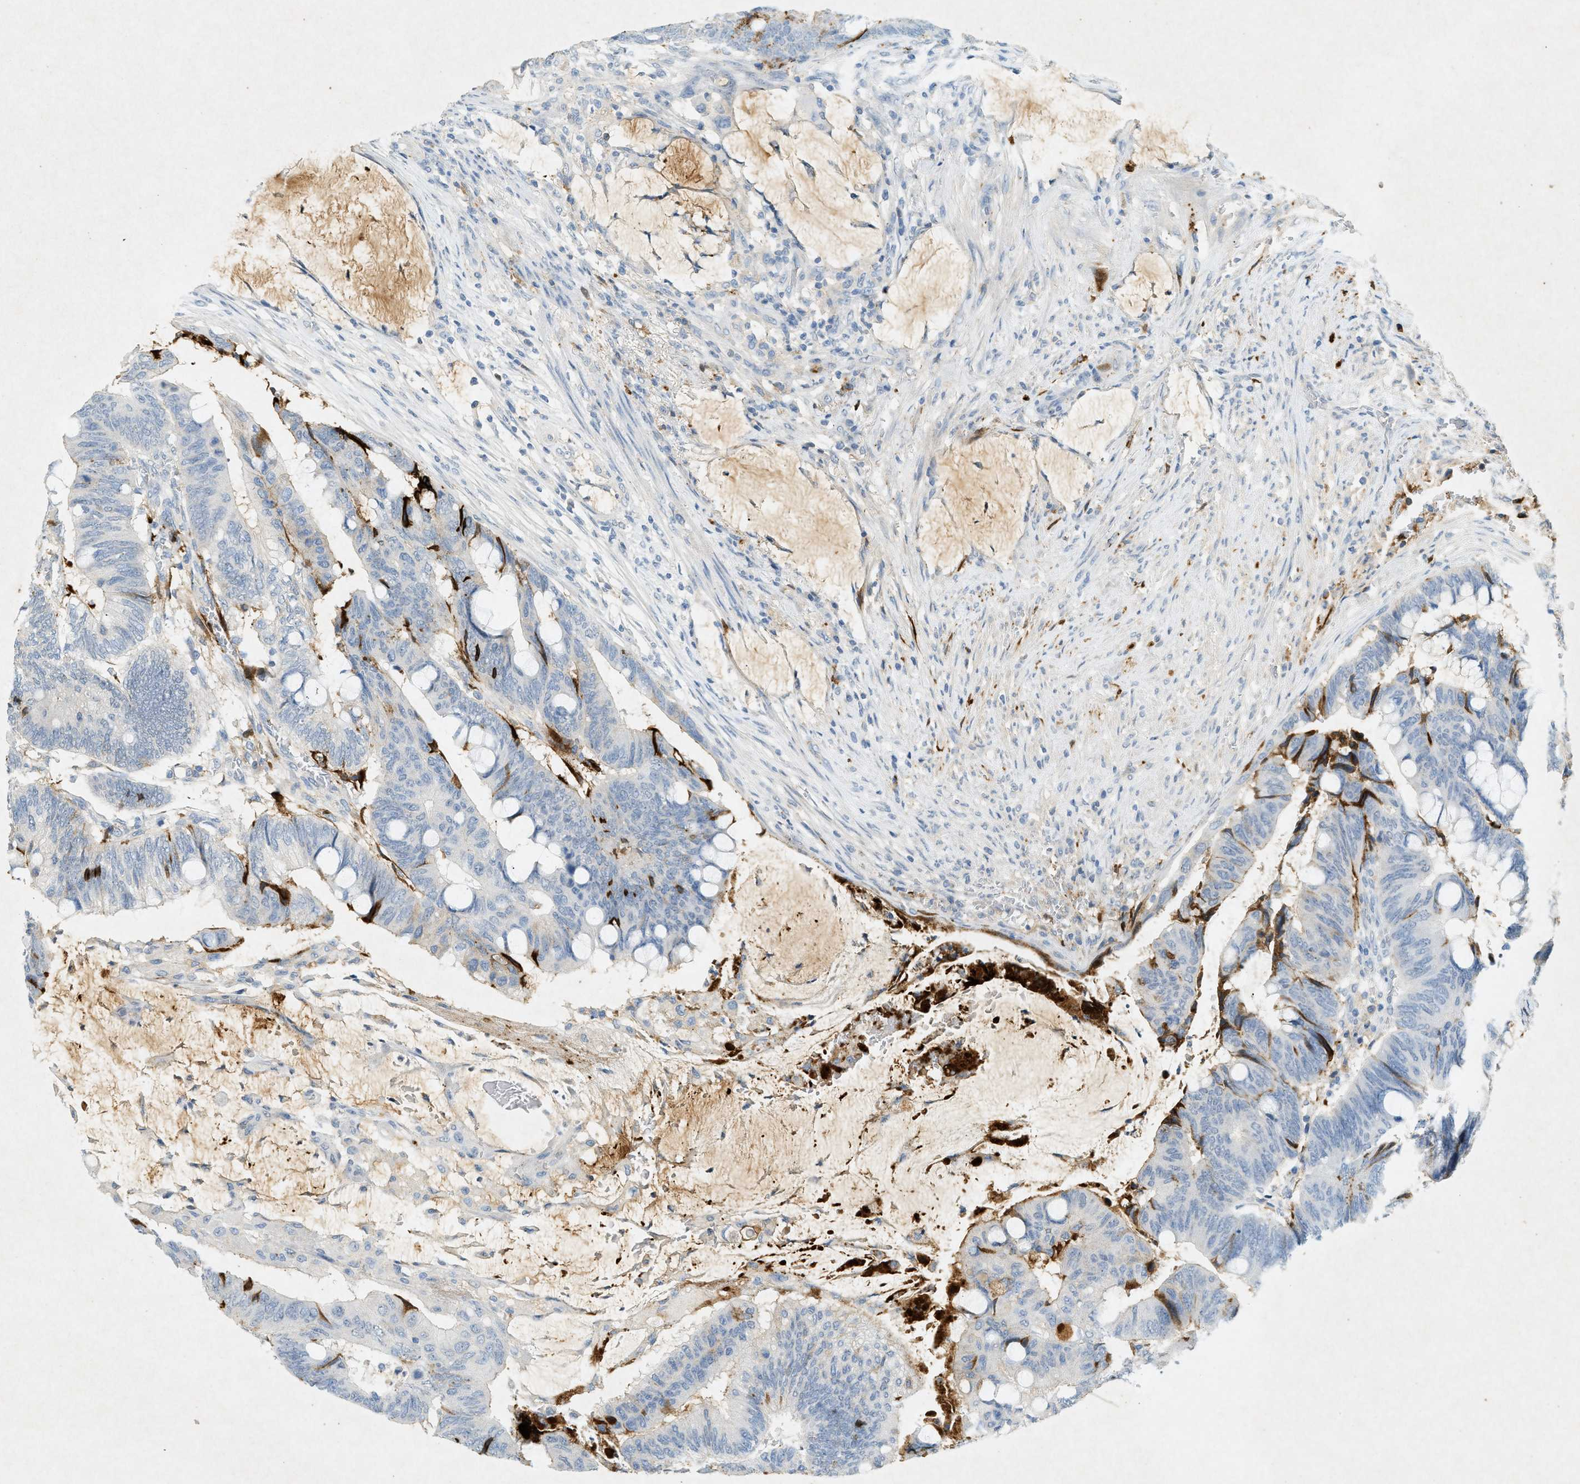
{"staining": {"intensity": "negative", "quantity": "none", "location": "none"}, "tissue": "colorectal cancer", "cell_type": "Tumor cells", "image_type": "cancer", "snomed": [{"axis": "morphology", "description": "Normal tissue, NOS"}, {"axis": "morphology", "description": "Adenocarcinoma, NOS"}, {"axis": "topography", "description": "Rectum"}, {"axis": "topography", "description": "Peripheral nerve tissue"}], "caption": "The photomicrograph exhibits no significant staining in tumor cells of colorectal cancer (adenocarcinoma).", "gene": "F2", "patient": {"sex": "male", "age": 92}}